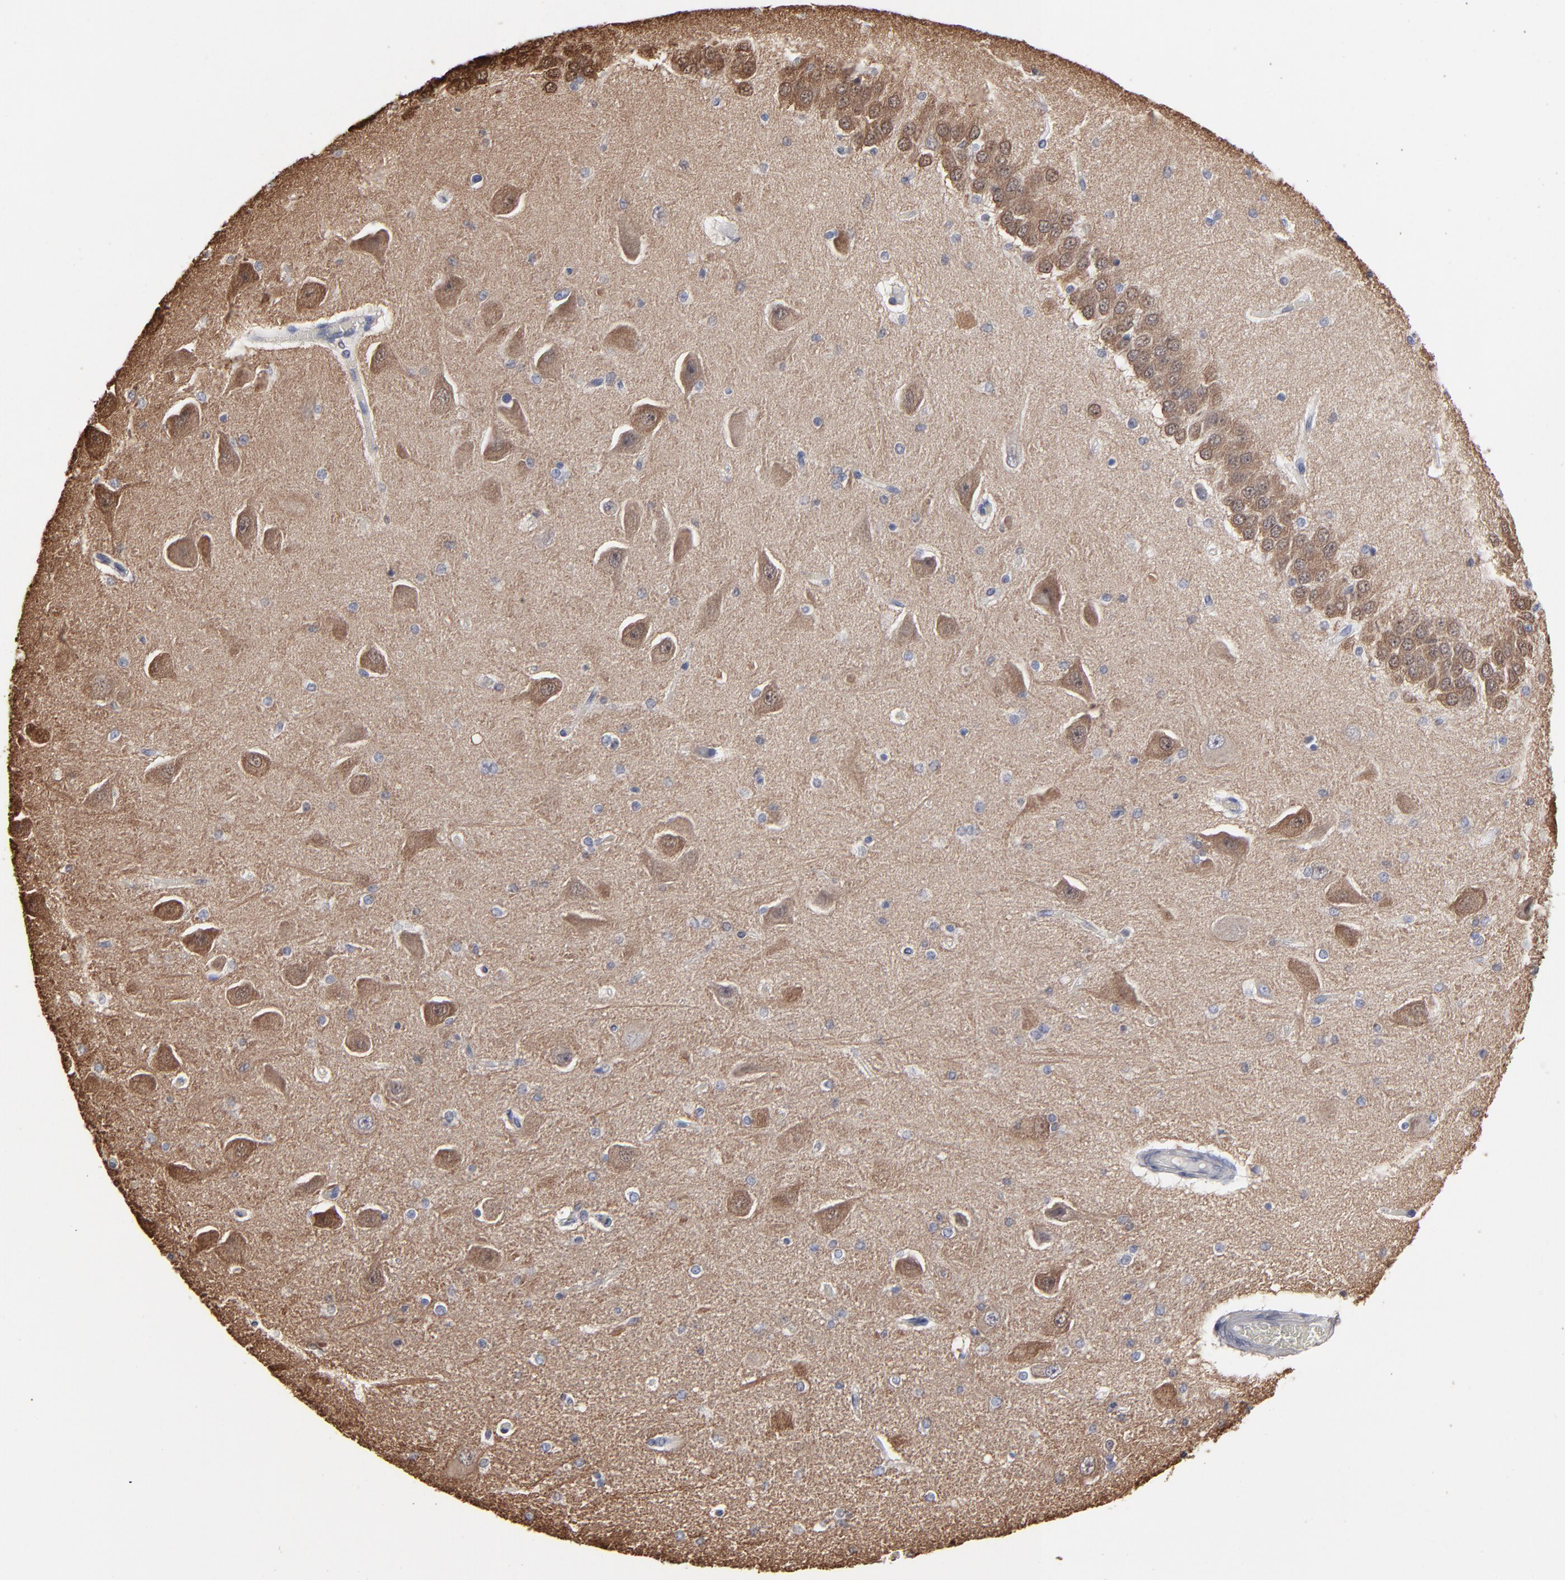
{"staining": {"intensity": "weak", "quantity": ">75%", "location": "cytoplasmic/membranous"}, "tissue": "hippocampus", "cell_type": "Glial cells", "image_type": "normal", "snomed": [{"axis": "morphology", "description": "Normal tissue, NOS"}, {"axis": "topography", "description": "Hippocampus"}], "caption": "A micrograph of human hippocampus stained for a protein demonstrates weak cytoplasmic/membranous brown staining in glial cells. (DAB (3,3'-diaminobenzidine) = brown stain, brightfield microscopy at high magnification).", "gene": "MAP2K1", "patient": {"sex": "female", "age": 54}}